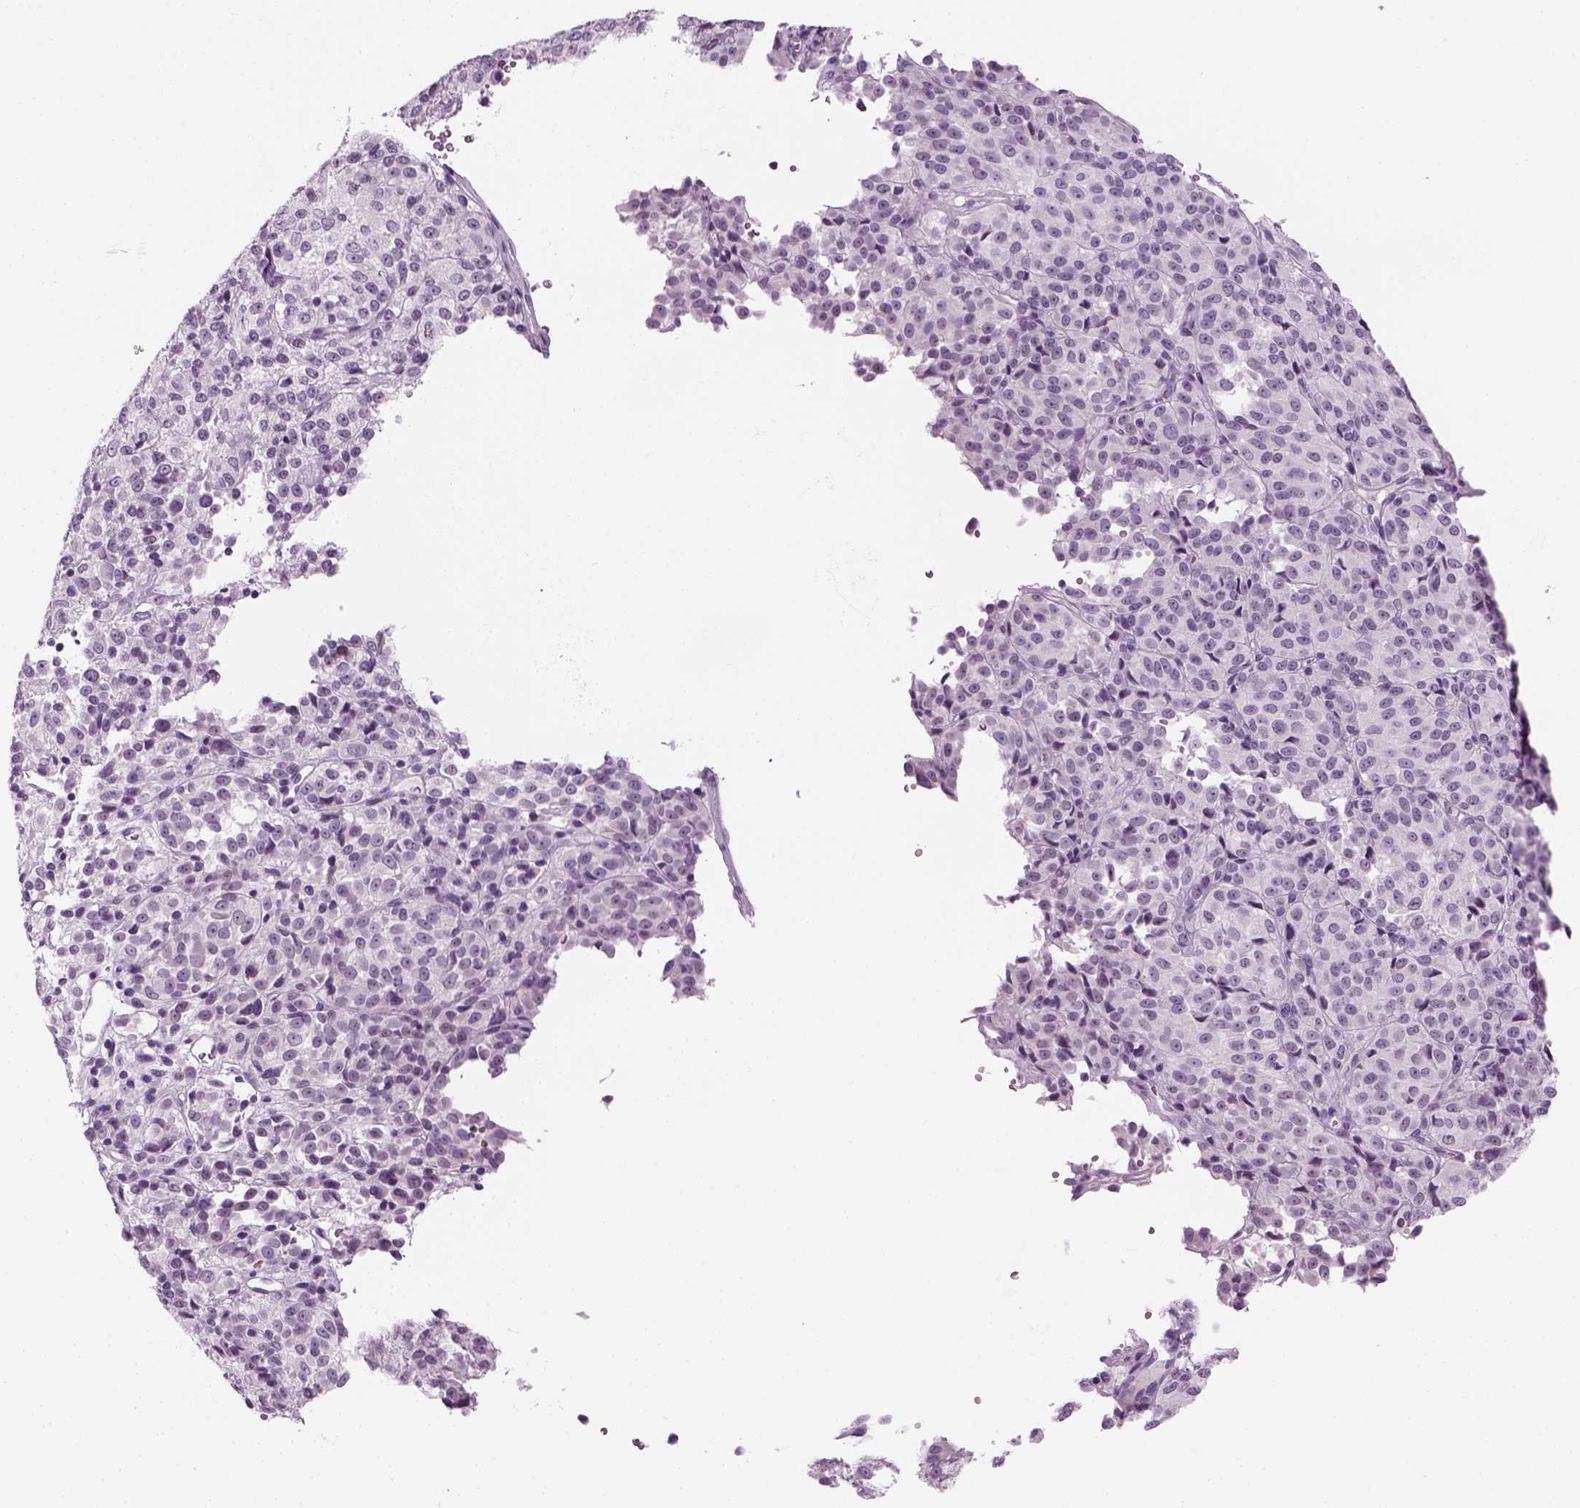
{"staining": {"intensity": "negative", "quantity": "none", "location": "none"}, "tissue": "melanoma", "cell_type": "Tumor cells", "image_type": "cancer", "snomed": [{"axis": "morphology", "description": "Malignant melanoma, Metastatic site"}, {"axis": "topography", "description": "Brain"}], "caption": "IHC image of neoplastic tissue: human melanoma stained with DAB reveals no significant protein expression in tumor cells. Brightfield microscopy of IHC stained with DAB (3,3'-diaminobenzidine) (brown) and hematoxylin (blue), captured at high magnification.", "gene": "KRT75", "patient": {"sex": "female", "age": 56}}